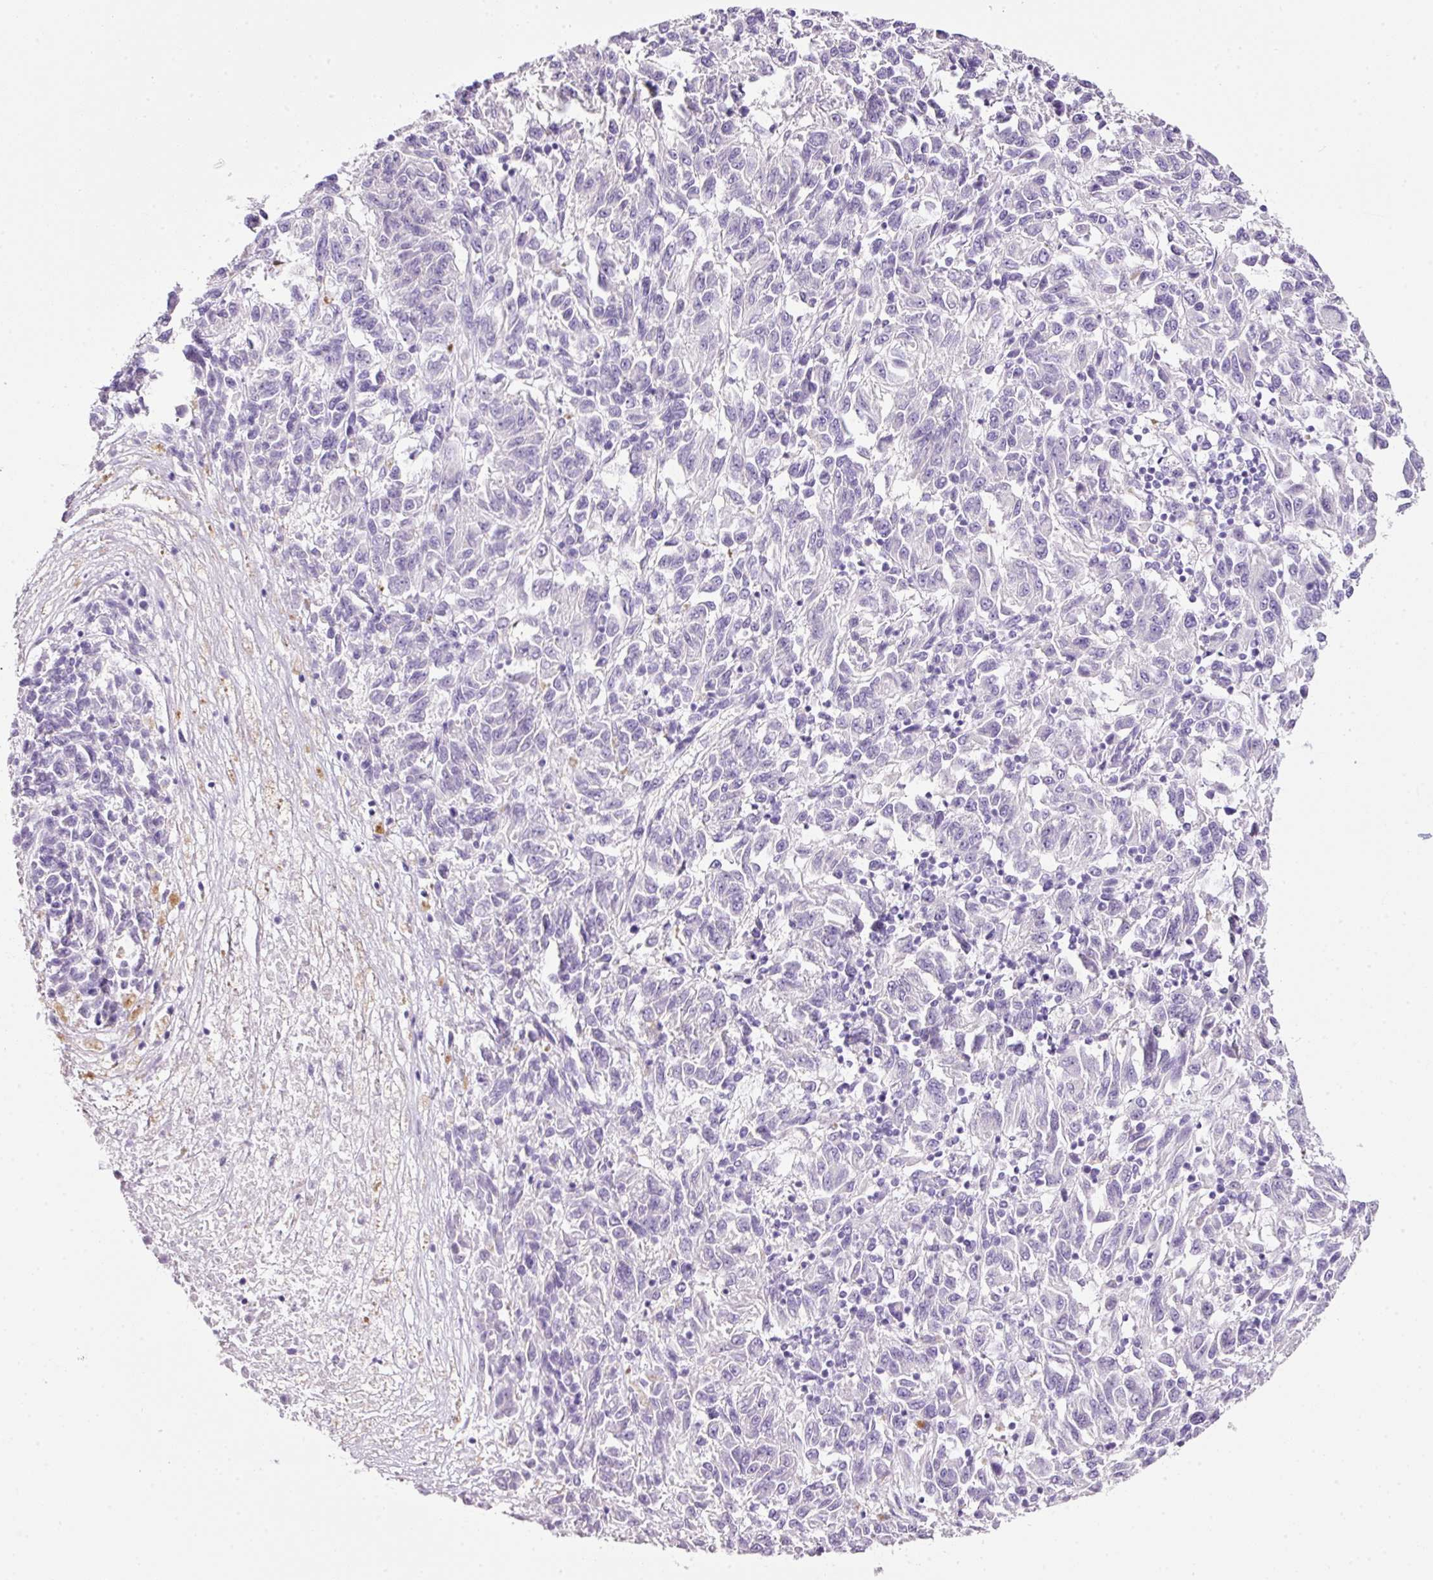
{"staining": {"intensity": "negative", "quantity": "none", "location": "none"}, "tissue": "melanoma", "cell_type": "Tumor cells", "image_type": "cancer", "snomed": [{"axis": "morphology", "description": "Malignant melanoma, Metastatic site"}, {"axis": "topography", "description": "Lung"}], "caption": "This is an immunohistochemistry (IHC) image of malignant melanoma (metastatic site). There is no expression in tumor cells.", "gene": "BSND", "patient": {"sex": "male", "age": 64}}